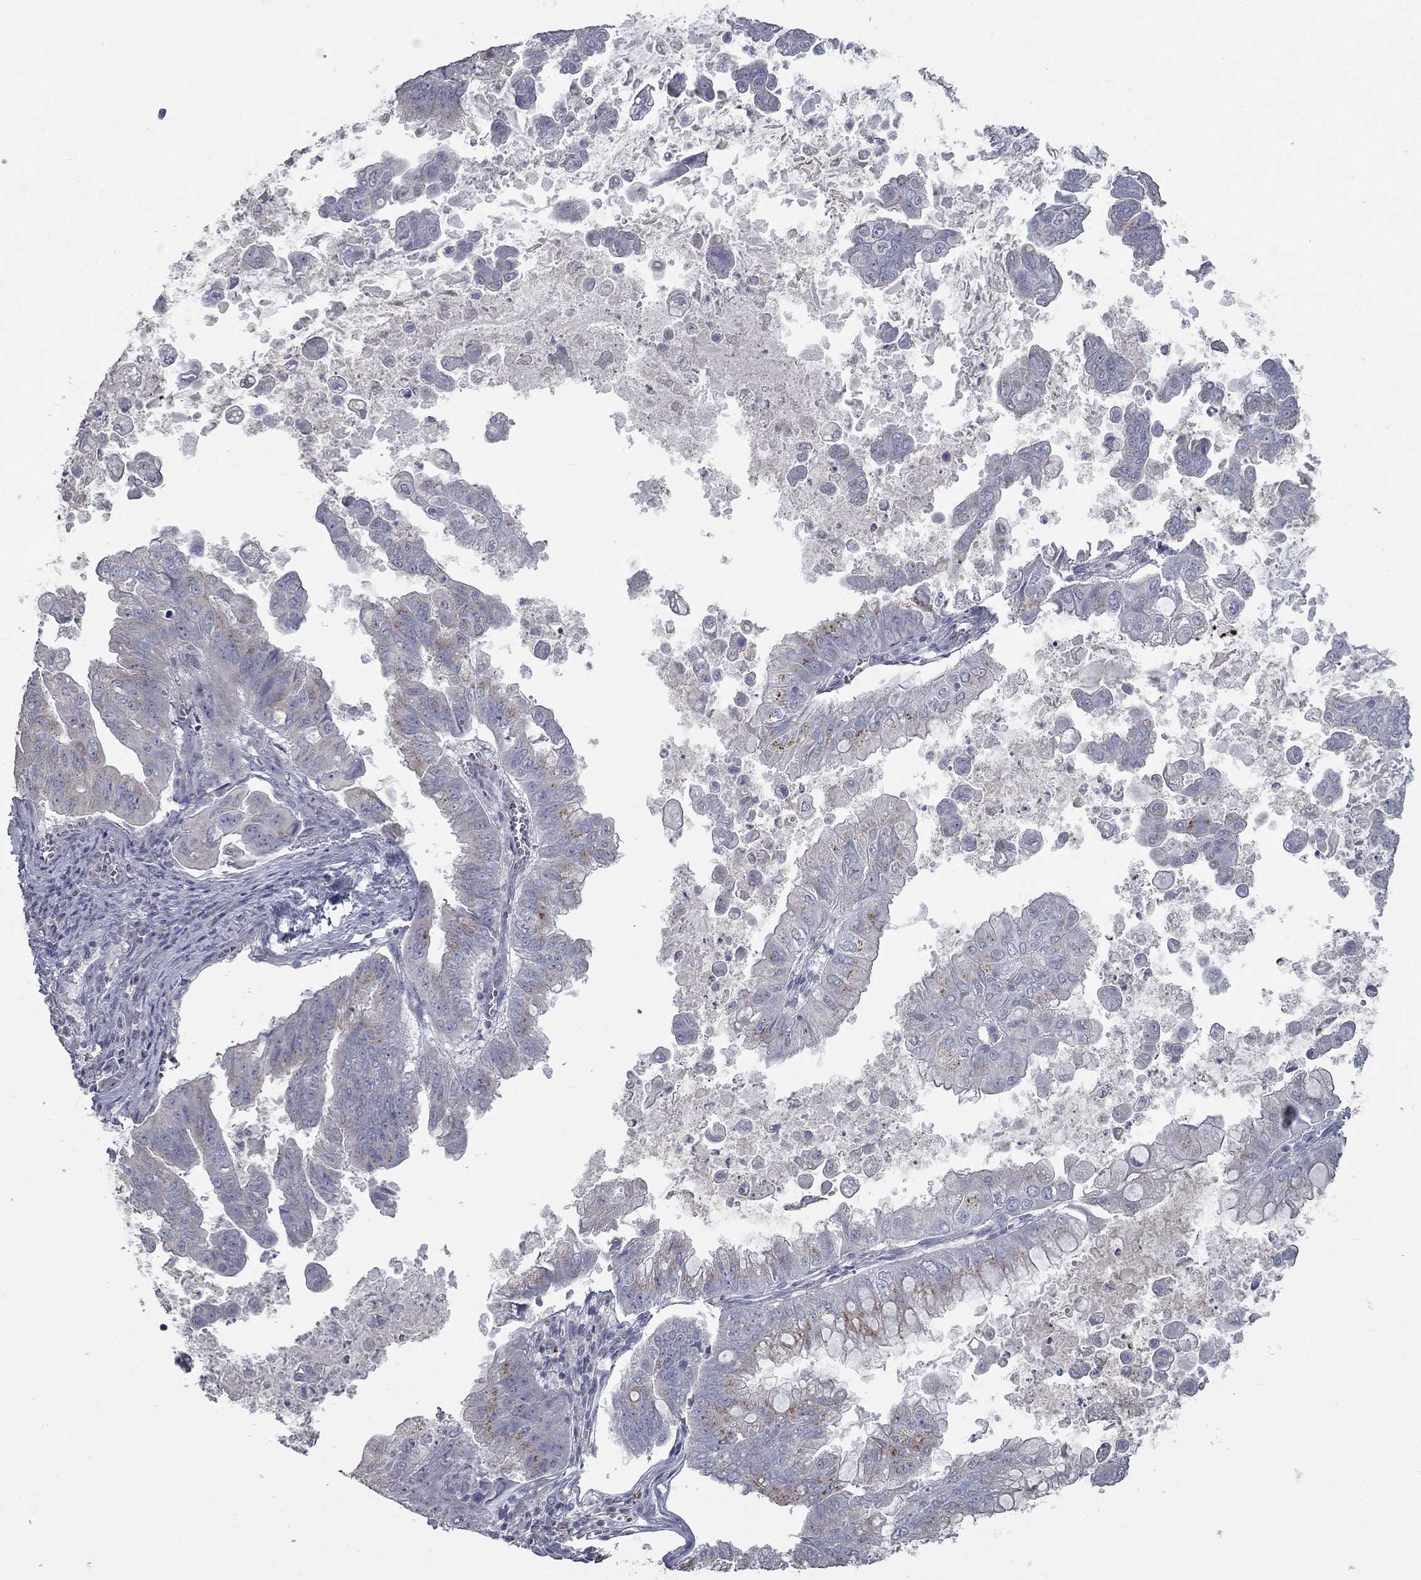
{"staining": {"intensity": "moderate", "quantity": "<25%", "location": "cytoplasmic/membranous"}, "tissue": "stomach cancer", "cell_type": "Tumor cells", "image_type": "cancer", "snomed": [{"axis": "morphology", "description": "Adenocarcinoma, NOS"}, {"axis": "topography", "description": "Stomach, upper"}], "caption": "There is low levels of moderate cytoplasmic/membranous staining in tumor cells of stomach cancer, as demonstrated by immunohistochemical staining (brown color).", "gene": "KIAA0319L", "patient": {"sex": "male", "age": 80}}